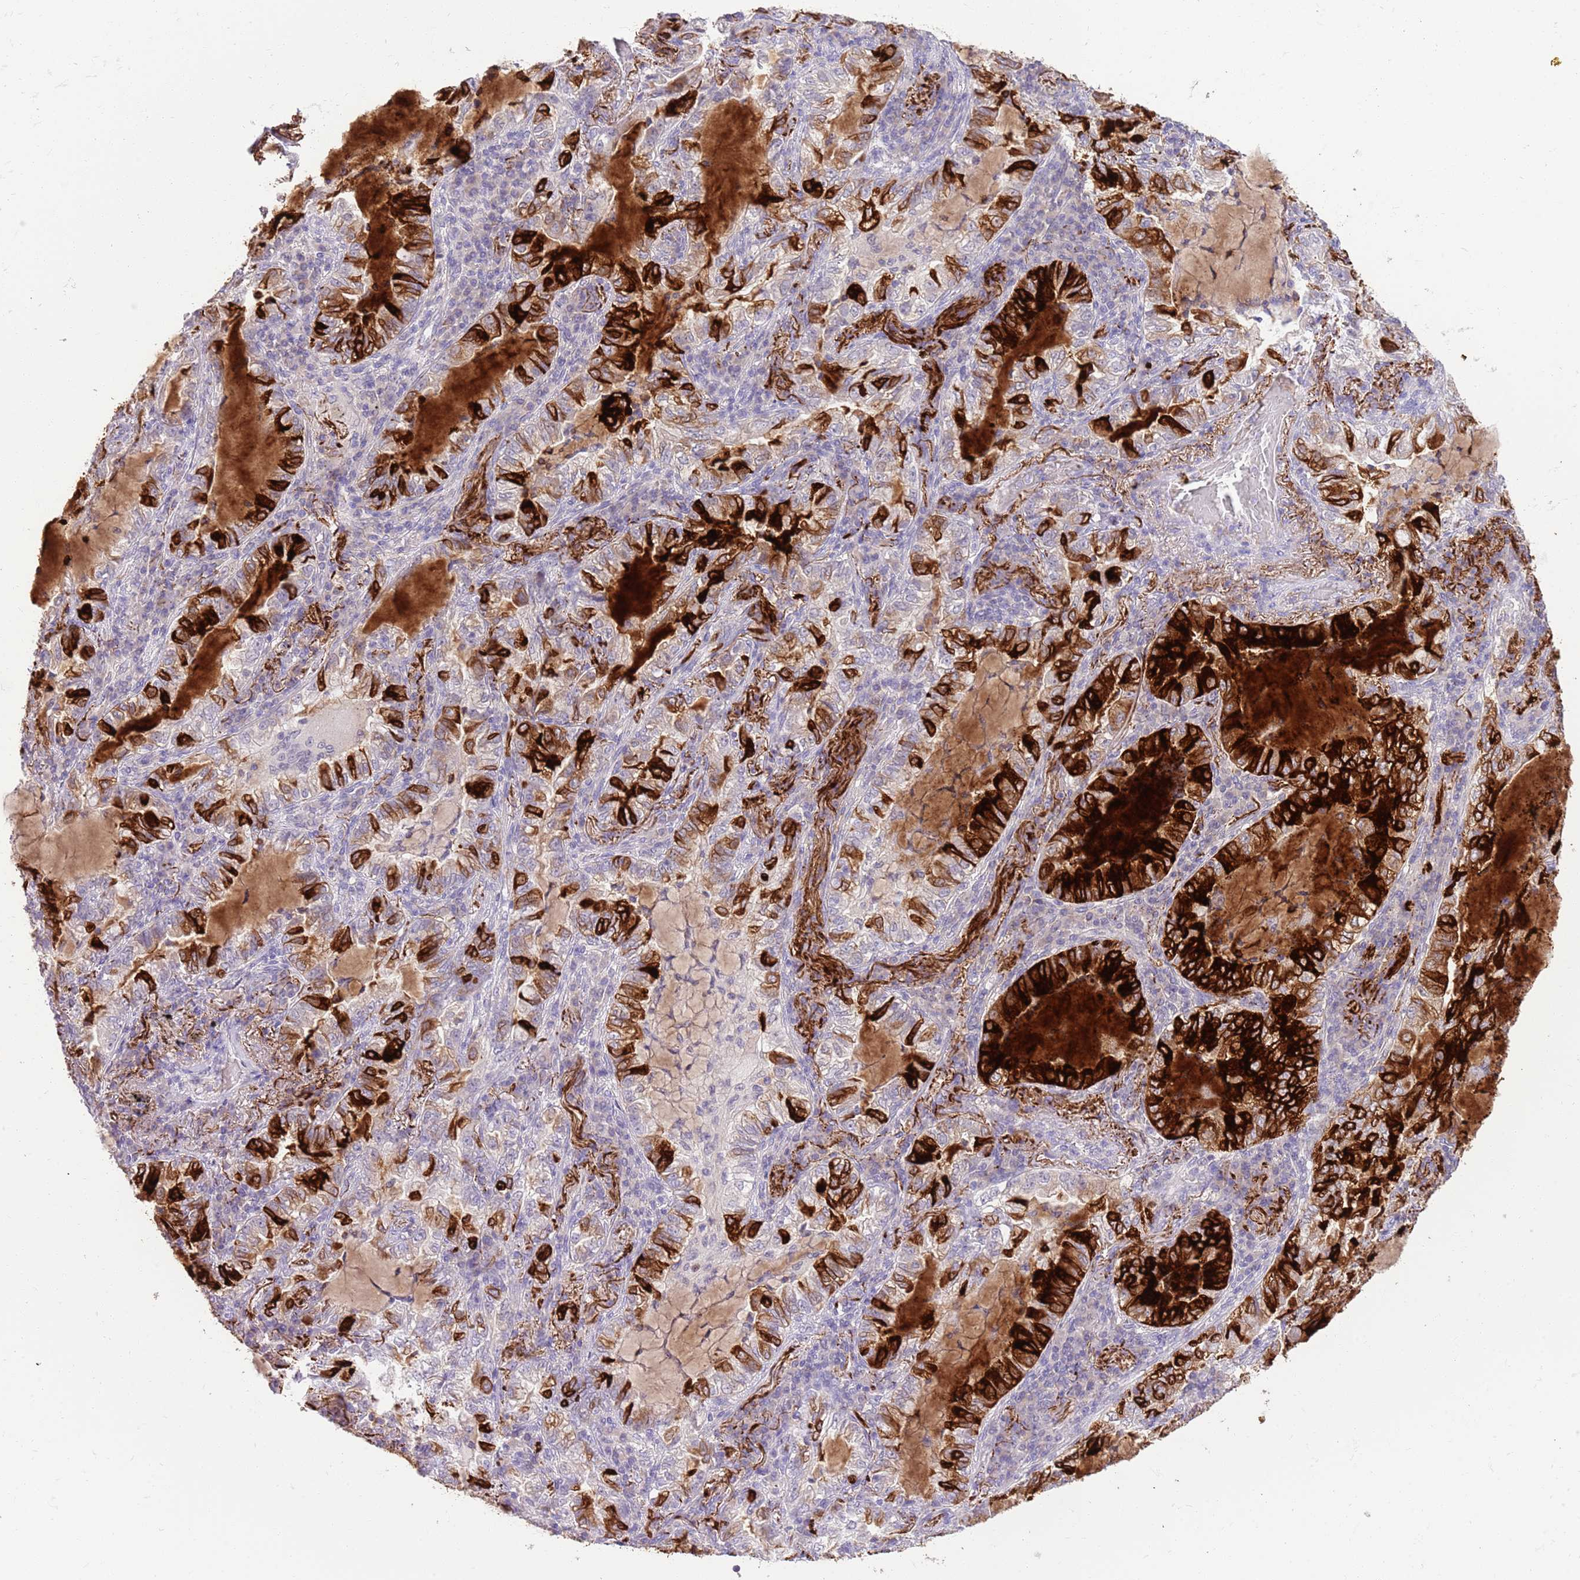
{"staining": {"intensity": "strong", "quantity": "25%-75%", "location": "cytoplasmic/membranous"}, "tissue": "lung cancer", "cell_type": "Tumor cells", "image_type": "cancer", "snomed": [{"axis": "morphology", "description": "Adenocarcinoma, NOS"}, {"axis": "topography", "description": "Lung"}], "caption": "This image exhibits adenocarcinoma (lung) stained with IHC to label a protein in brown. The cytoplasmic/membranous of tumor cells show strong positivity for the protein. Nuclei are counter-stained blue.", "gene": "SFTPA1", "patient": {"sex": "female", "age": 73}}